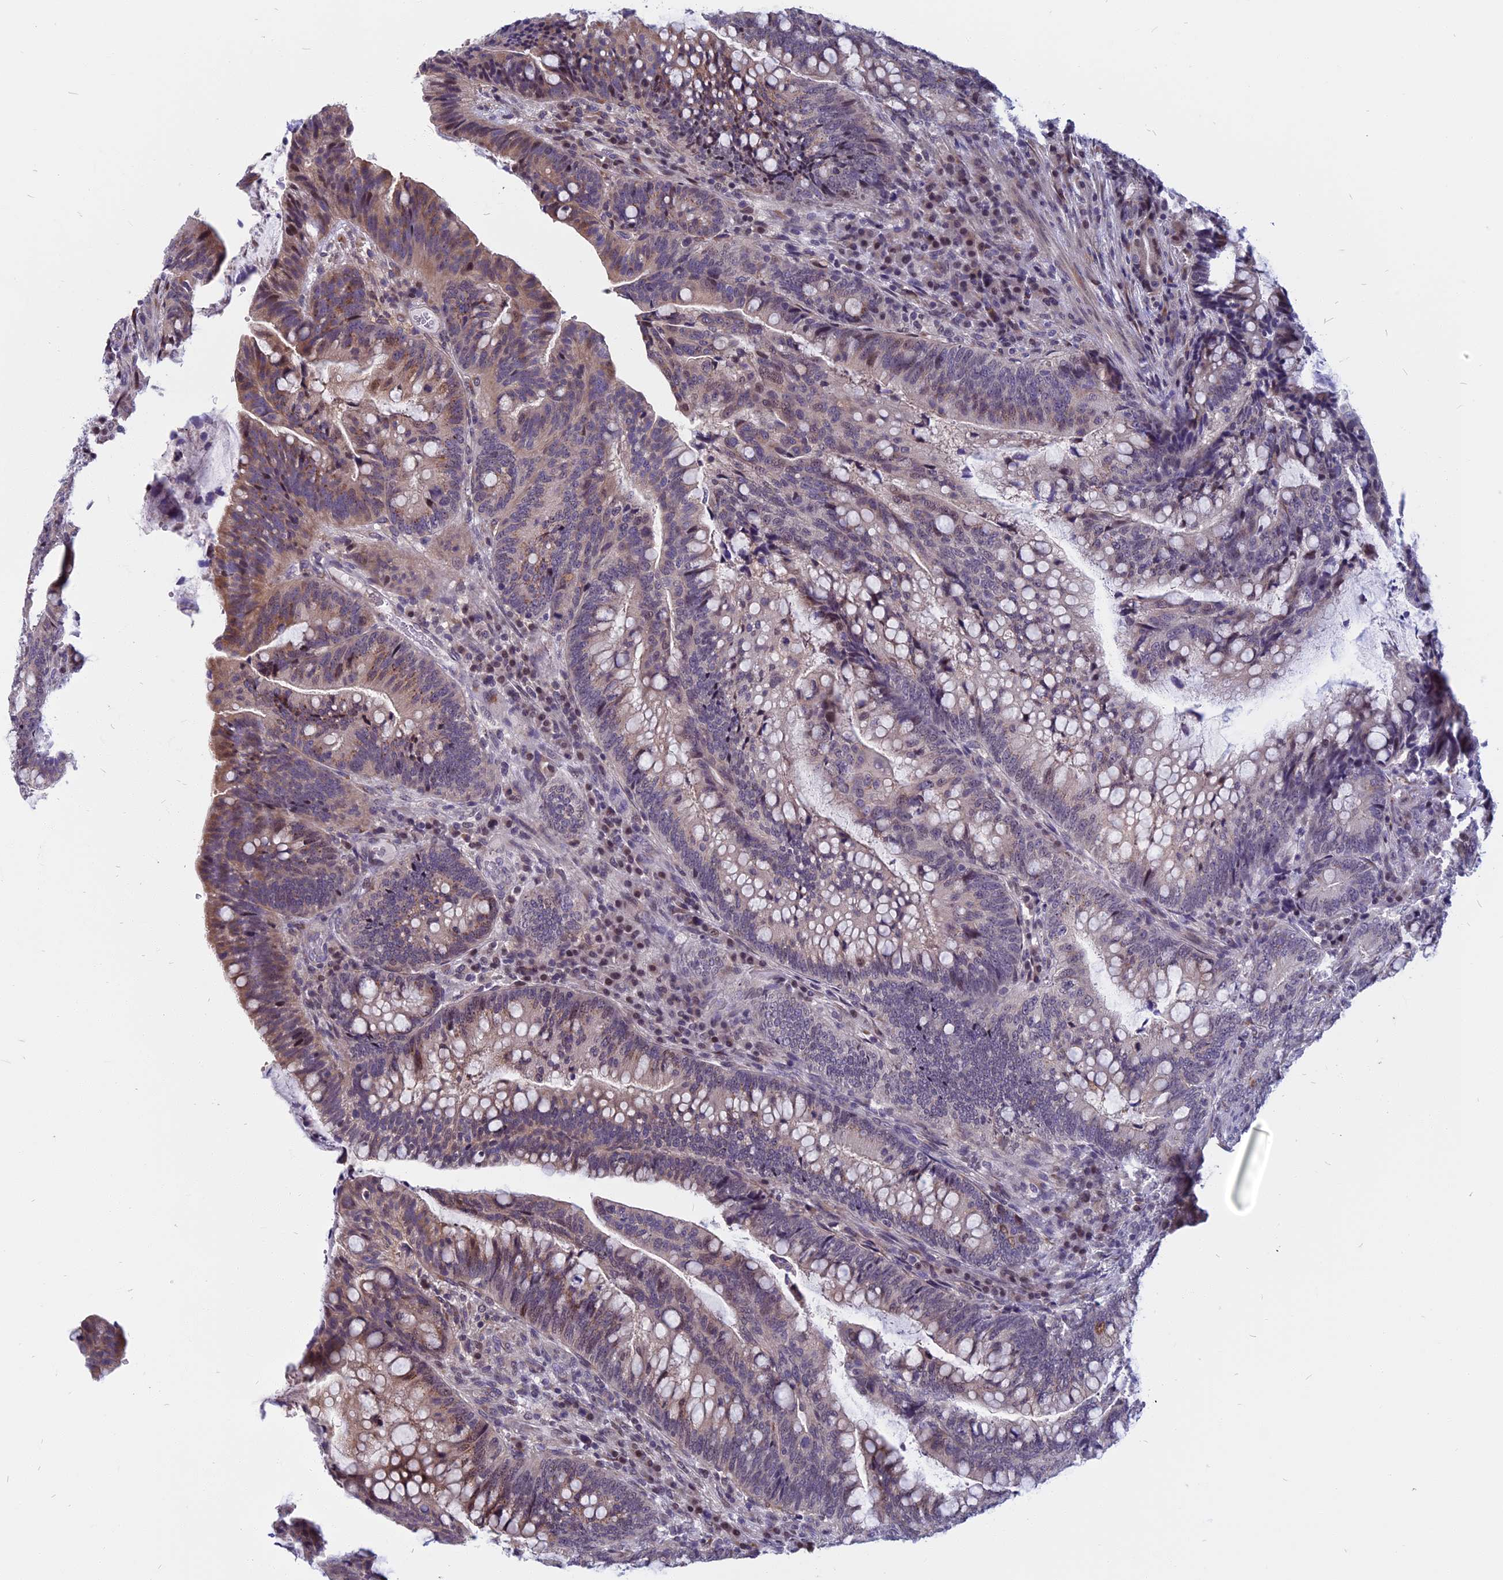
{"staining": {"intensity": "weak", "quantity": "25%-75%", "location": "cytoplasmic/membranous,nuclear"}, "tissue": "colorectal cancer", "cell_type": "Tumor cells", "image_type": "cancer", "snomed": [{"axis": "morphology", "description": "Adenocarcinoma, NOS"}, {"axis": "topography", "description": "Colon"}], "caption": "Immunohistochemistry staining of adenocarcinoma (colorectal), which displays low levels of weak cytoplasmic/membranous and nuclear expression in approximately 25%-75% of tumor cells indicating weak cytoplasmic/membranous and nuclear protein positivity. The staining was performed using DAB (brown) for protein detection and nuclei were counterstained in hematoxylin (blue).", "gene": "CCDC113", "patient": {"sex": "female", "age": 66}}